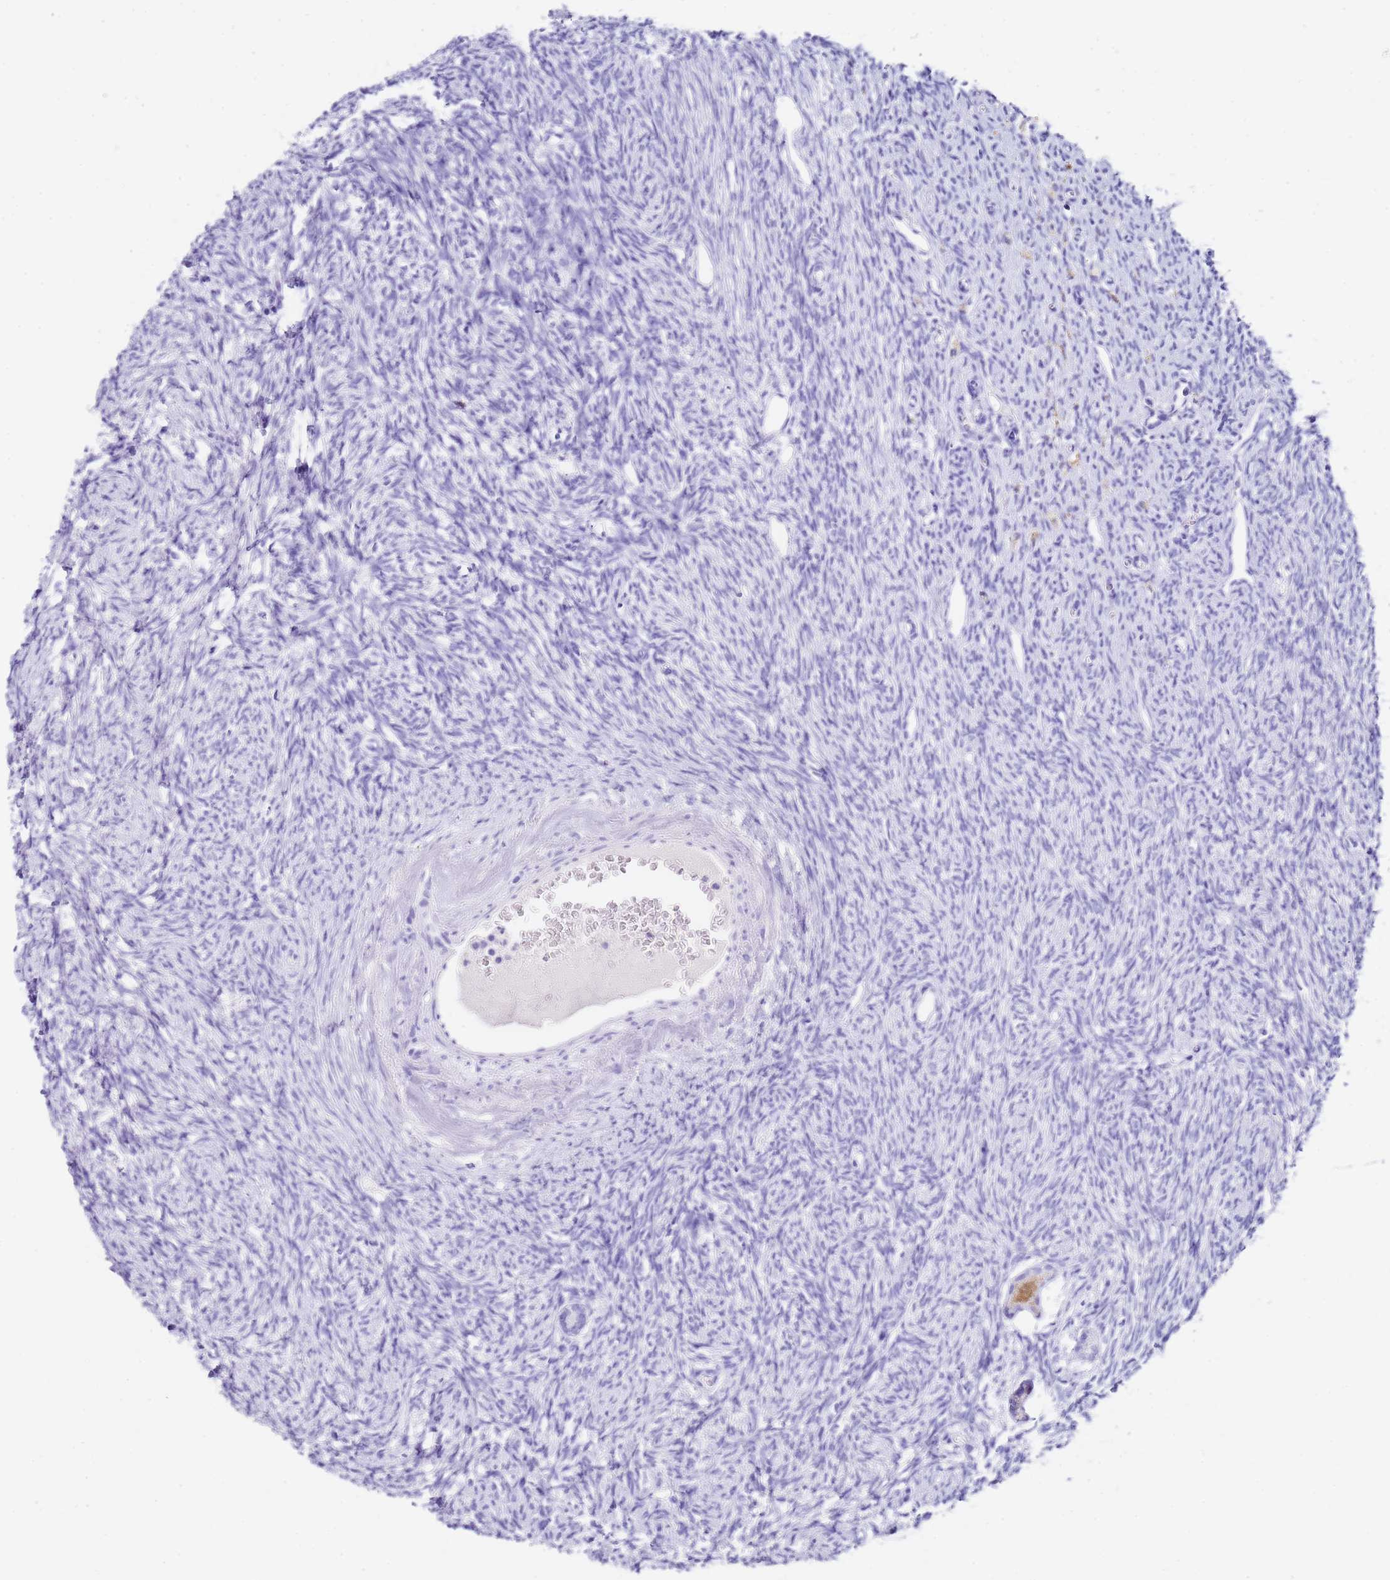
{"staining": {"intensity": "negative", "quantity": "none", "location": "none"}, "tissue": "ovary", "cell_type": "Follicle cells", "image_type": "normal", "snomed": [{"axis": "morphology", "description": "Normal tissue, NOS"}, {"axis": "morphology", "description": "Cyst, NOS"}, {"axis": "topography", "description": "Ovary"}], "caption": "DAB immunohistochemical staining of unremarkable ovary demonstrates no significant expression in follicle cells.", "gene": "PTBP2", "patient": {"sex": "female", "age": 33}}